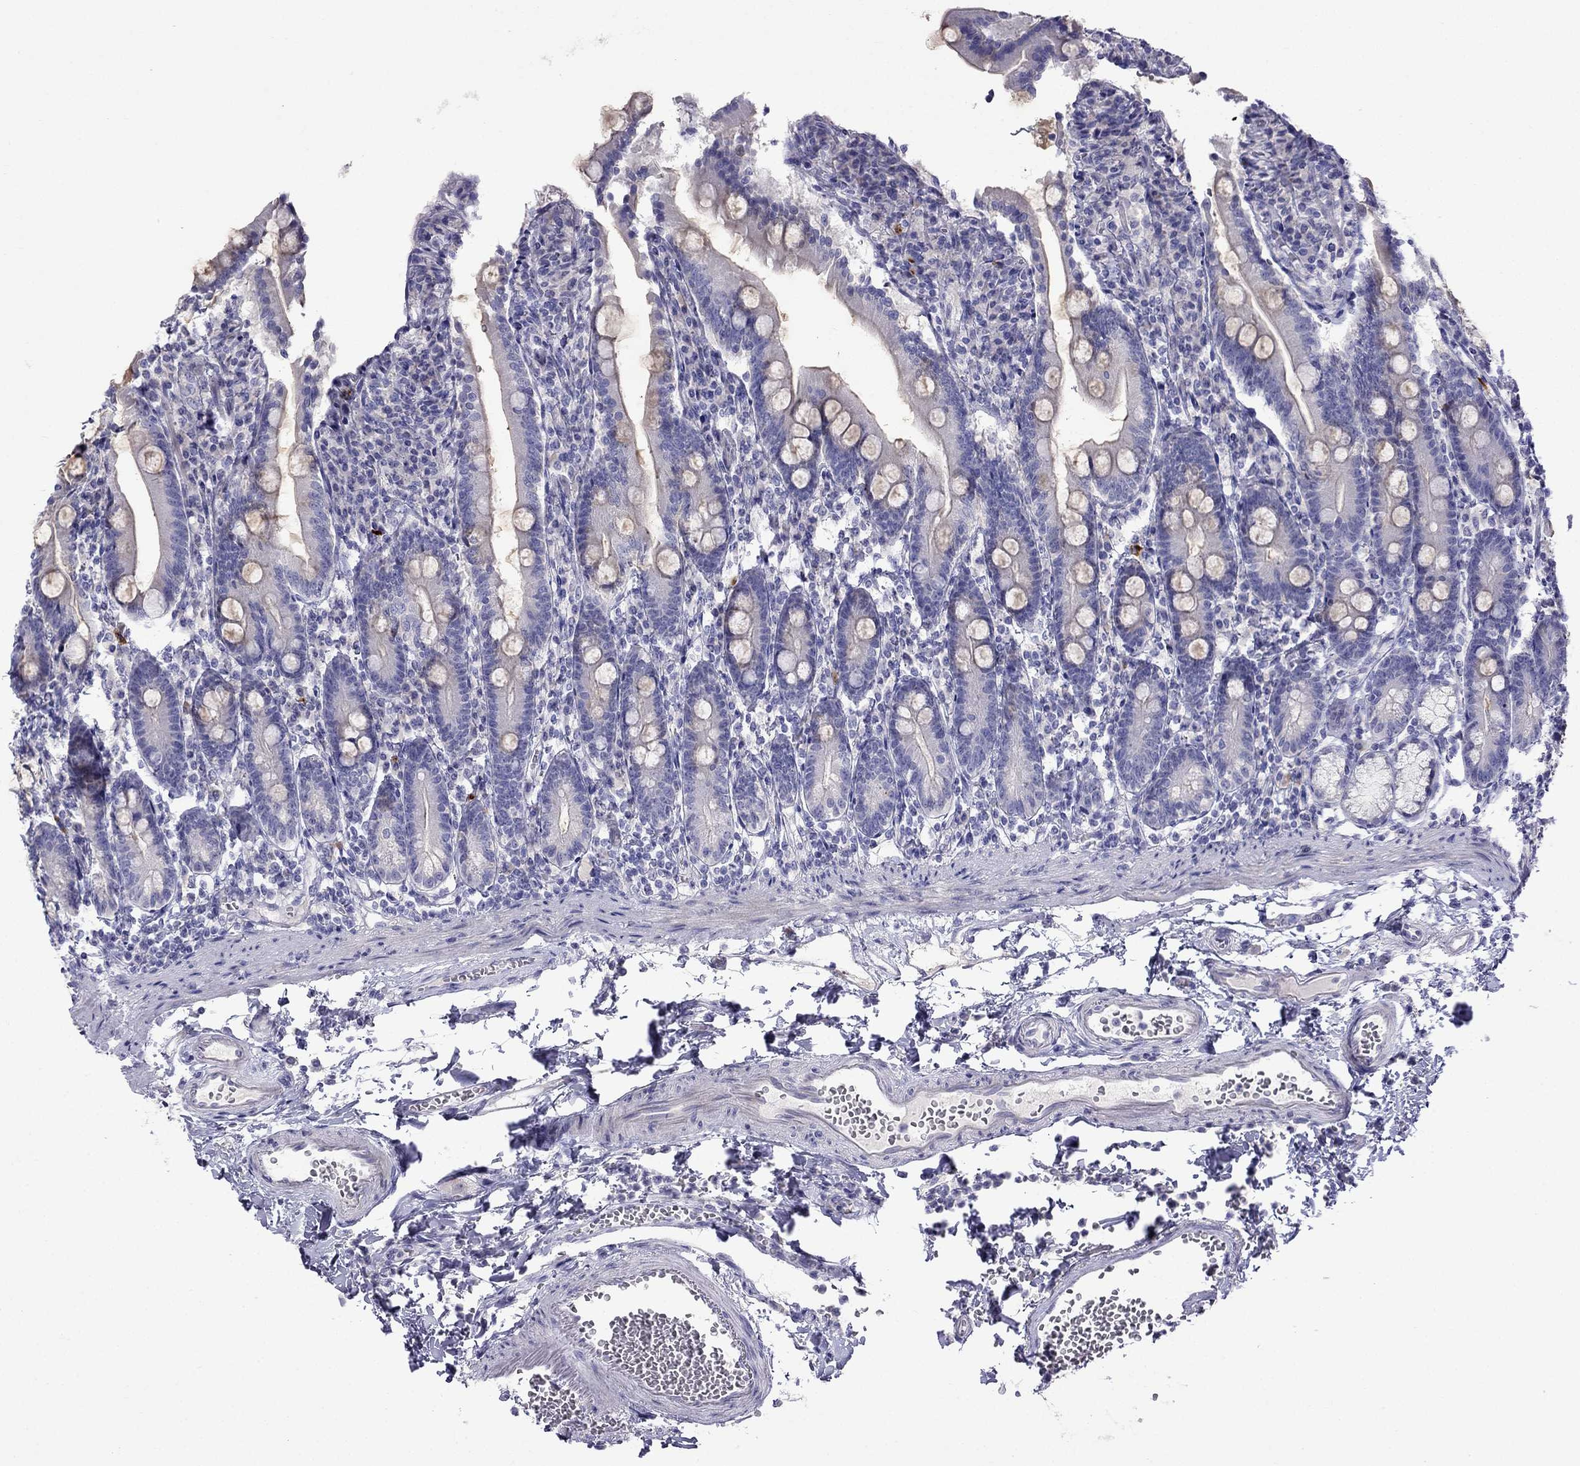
{"staining": {"intensity": "negative", "quantity": "none", "location": "none"}, "tissue": "duodenum", "cell_type": "Glandular cells", "image_type": "normal", "snomed": [{"axis": "morphology", "description": "Normal tissue, NOS"}, {"axis": "topography", "description": "Duodenum"}], "caption": "Glandular cells are negative for protein expression in normal human duodenum. Nuclei are stained in blue.", "gene": "PATE1", "patient": {"sex": "female", "age": 67}}